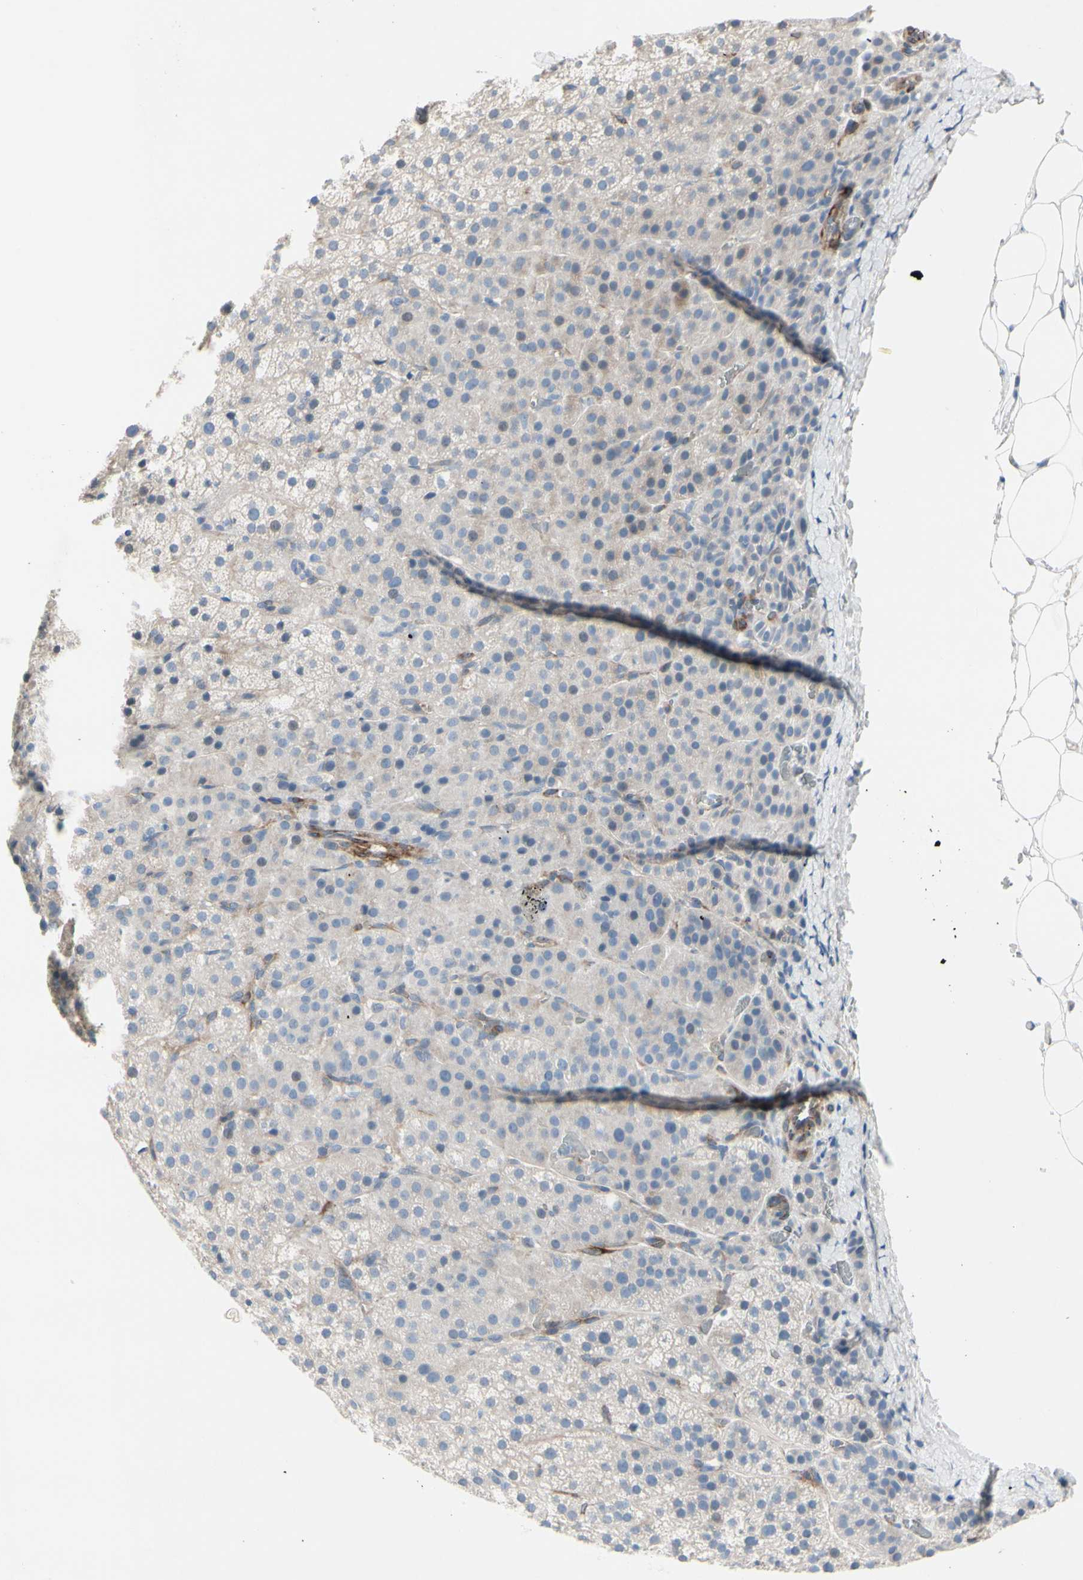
{"staining": {"intensity": "negative", "quantity": "none", "location": "none"}, "tissue": "adrenal gland", "cell_type": "Glandular cells", "image_type": "normal", "snomed": [{"axis": "morphology", "description": "Normal tissue, NOS"}, {"axis": "topography", "description": "Adrenal gland"}], "caption": "A photomicrograph of human adrenal gland is negative for staining in glandular cells. (DAB (3,3'-diaminobenzidine) immunohistochemistry visualized using brightfield microscopy, high magnification).", "gene": "MAP2", "patient": {"sex": "female", "age": 57}}